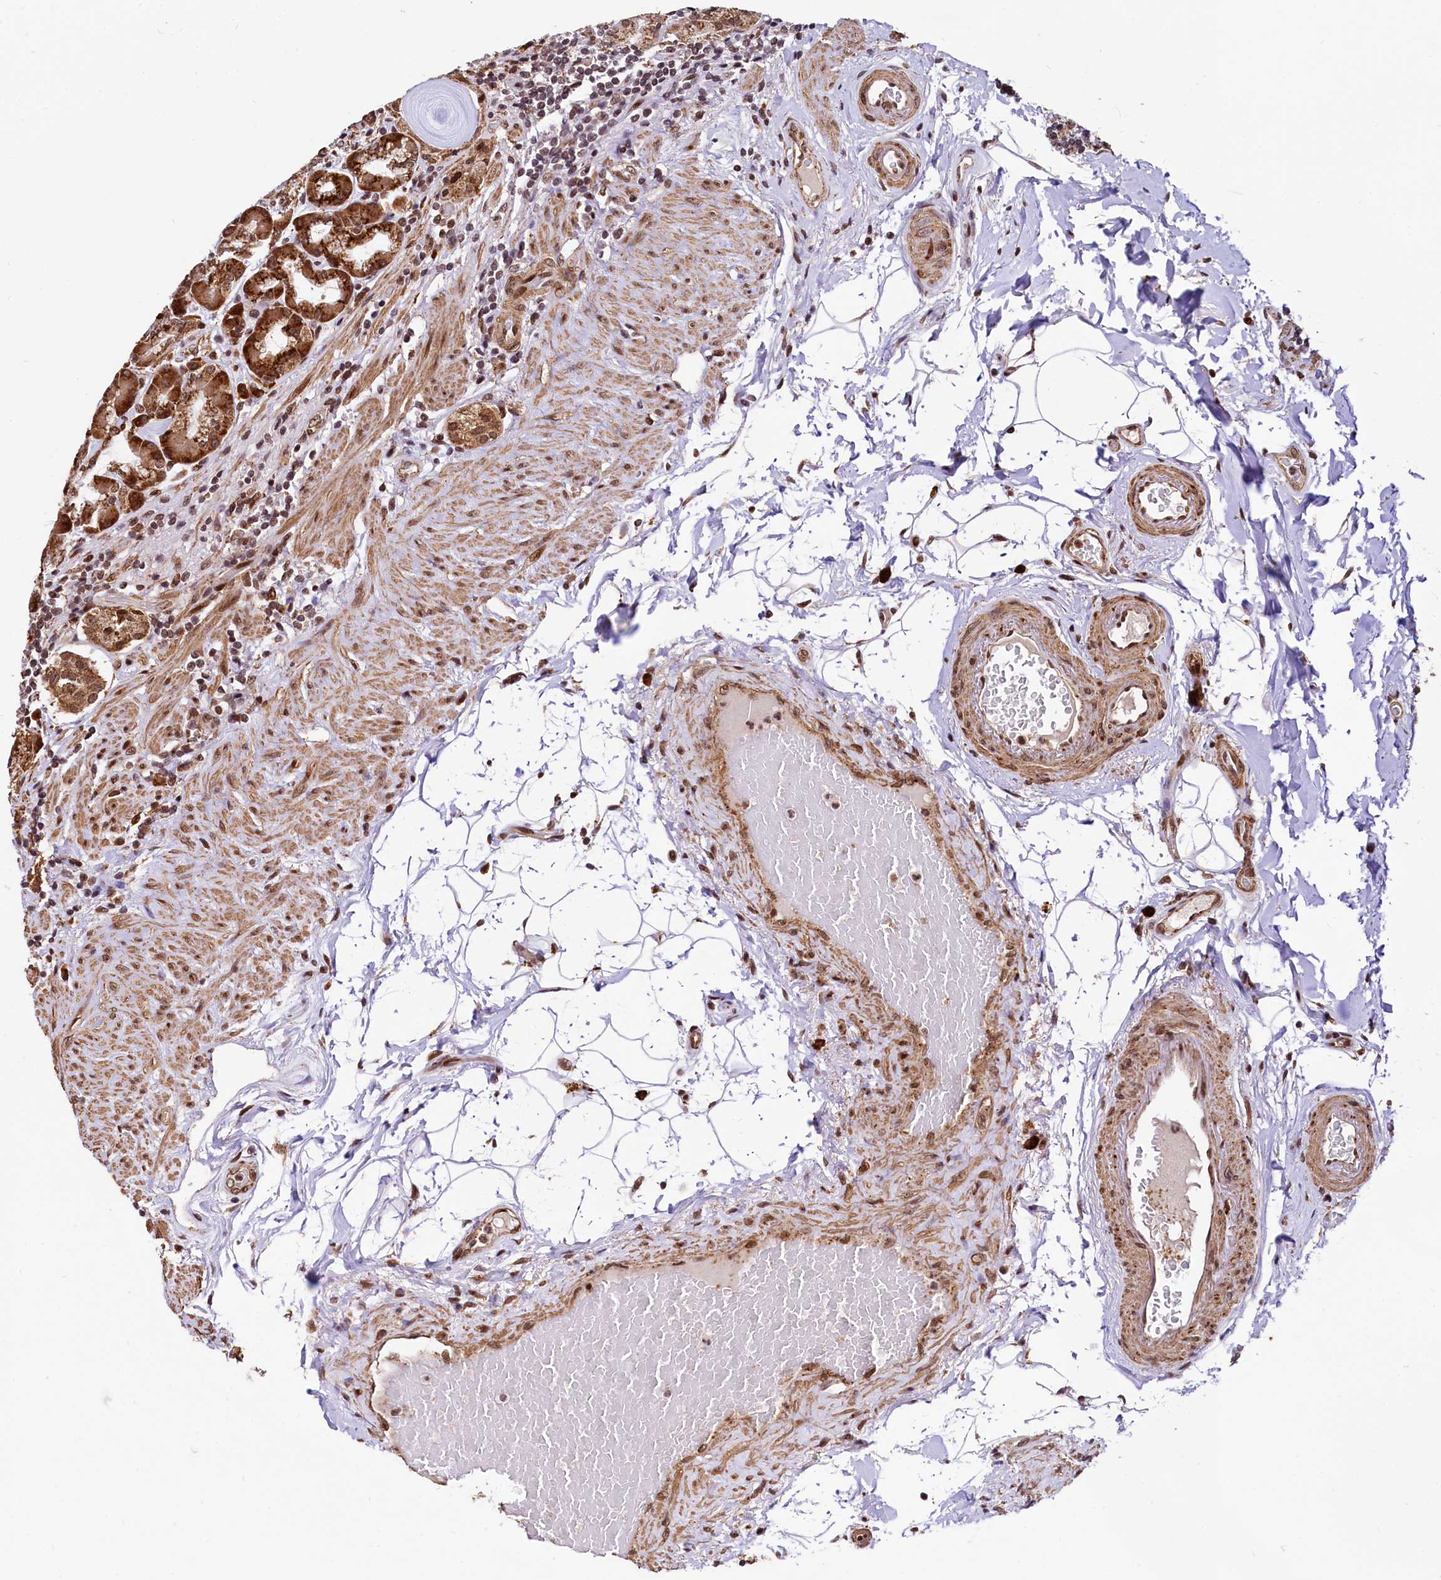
{"staining": {"intensity": "moderate", "quantity": ">75%", "location": "cytoplasmic/membranous,nuclear"}, "tissue": "stomach", "cell_type": "Glandular cells", "image_type": "normal", "snomed": [{"axis": "morphology", "description": "Normal tissue, NOS"}, {"axis": "topography", "description": "Stomach, upper"}, {"axis": "topography", "description": "Stomach, lower"}], "caption": "Immunohistochemistry (IHC) histopathology image of unremarkable stomach: human stomach stained using IHC shows medium levels of moderate protein expression localized specifically in the cytoplasmic/membranous,nuclear of glandular cells, appearing as a cytoplasmic/membranous,nuclear brown color.", "gene": "PDS5B", "patient": {"sex": "female", "age": 76}}